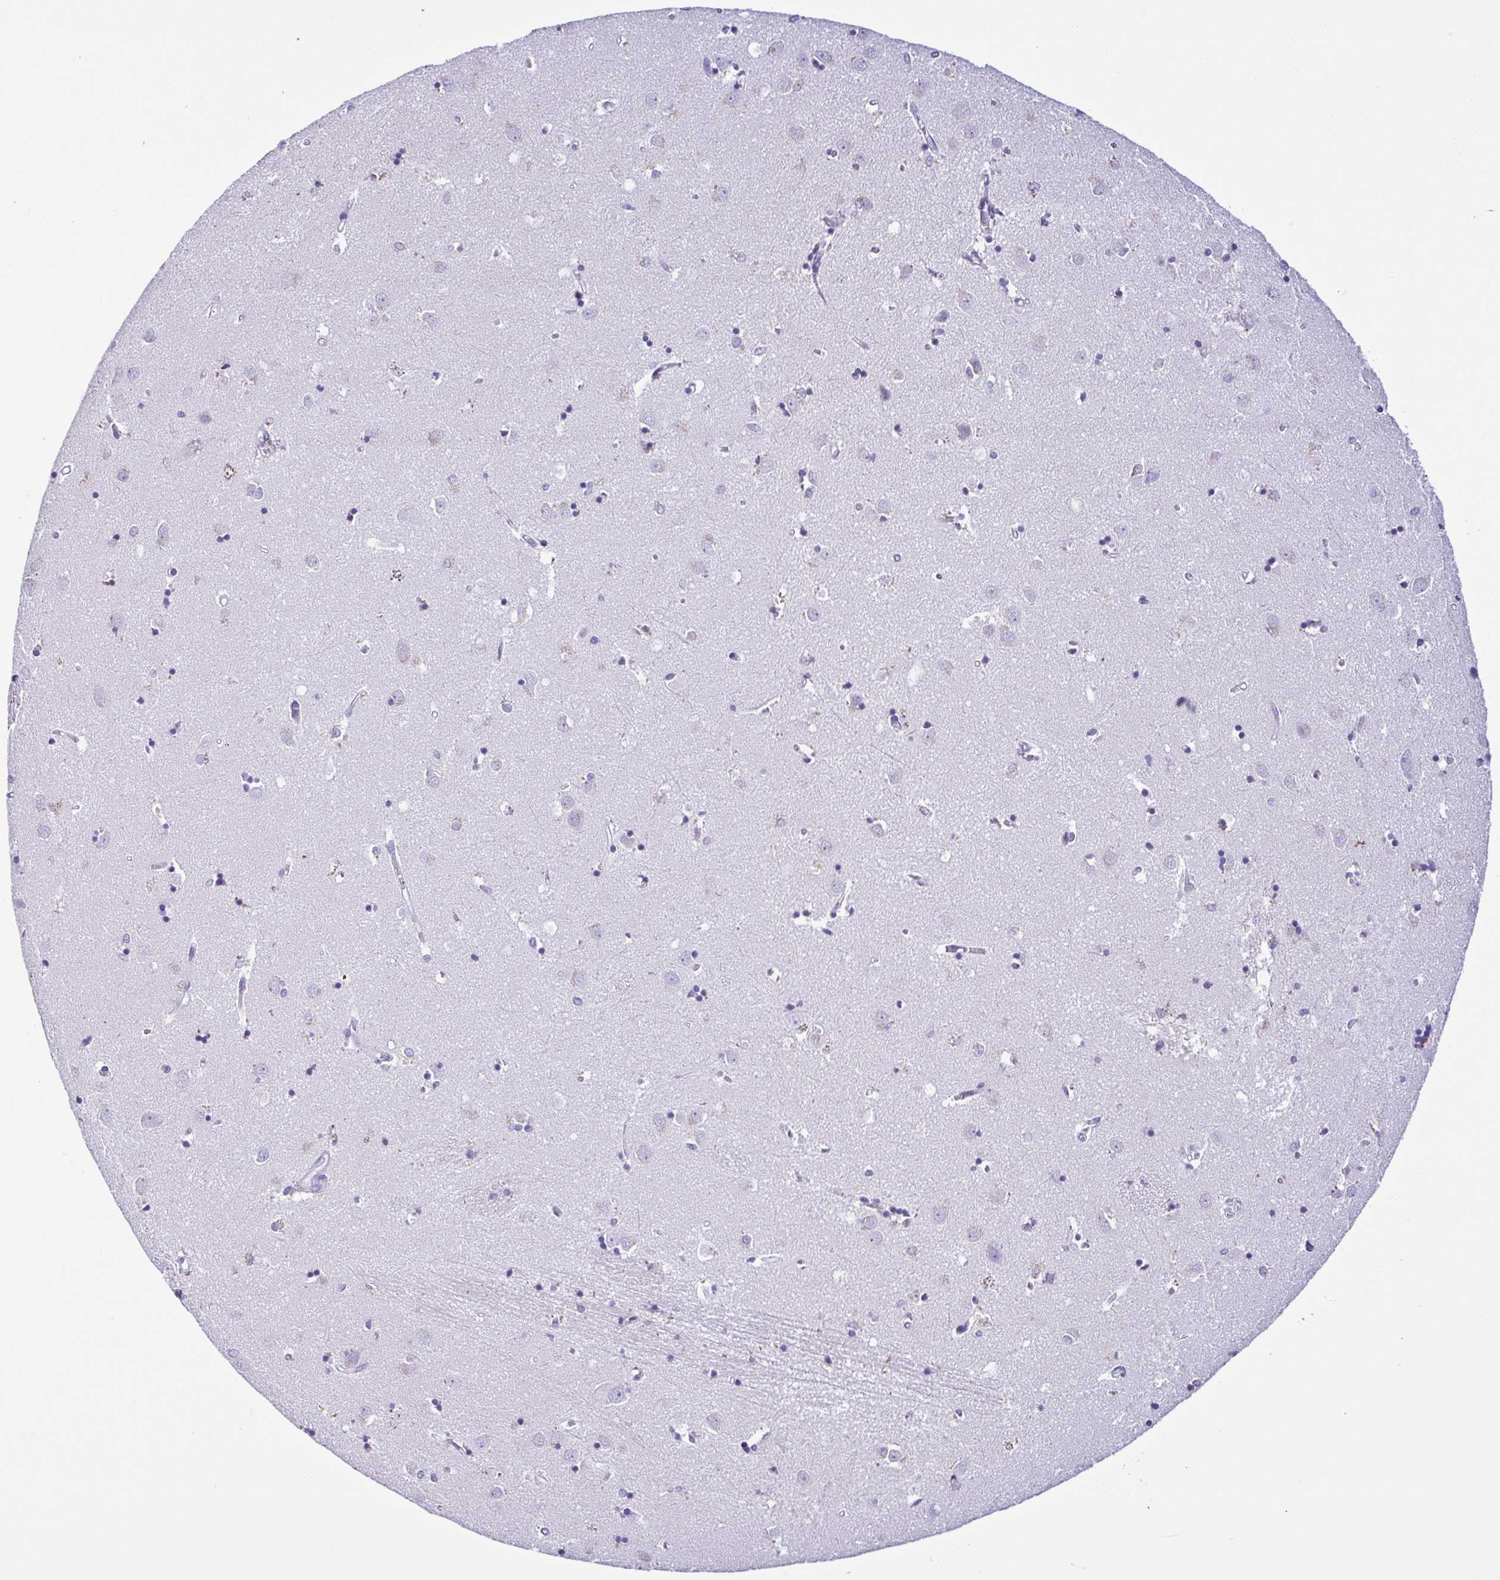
{"staining": {"intensity": "negative", "quantity": "none", "location": "none"}, "tissue": "caudate", "cell_type": "Glial cells", "image_type": "normal", "snomed": [{"axis": "morphology", "description": "Normal tissue, NOS"}, {"axis": "topography", "description": "Lateral ventricle wall"}], "caption": "The photomicrograph shows no staining of glial cells in unremarkable caudate. Nuclei are stained in blue.", "gene": "IGFL1", "patient": {"sex": "male", "age": 54}}